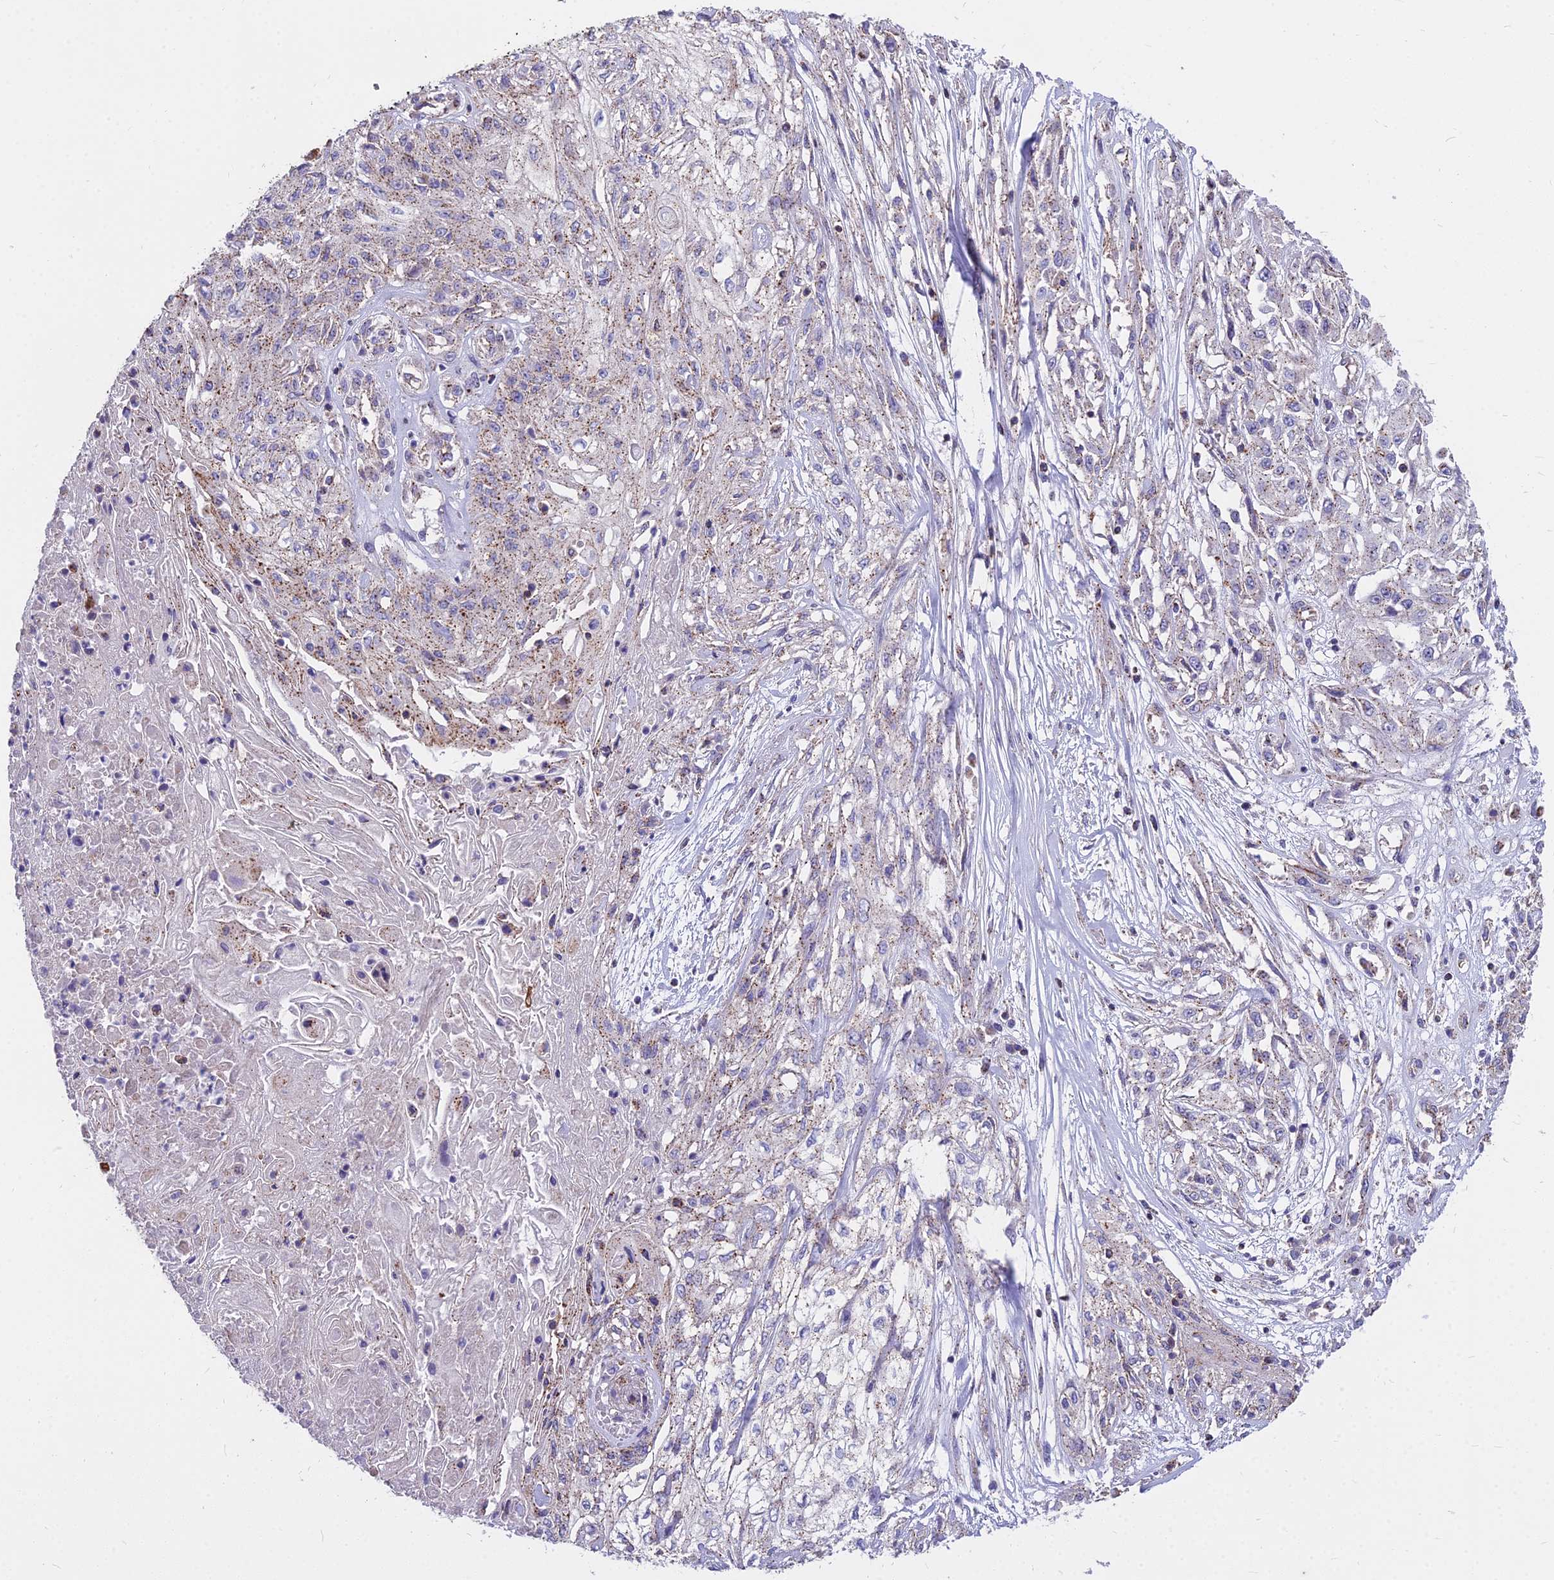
{"staining": {"intensity": "weak", "quantity": "25%-75%", "location": "cytoplasmic/membranous"}, "tissue": "skin cancer", "cell_type": "Tumor cells", "image_type": "cancer", "snomed": [{"axis": "morphology", "description": "Squamous cell carcinoma, NOS"}, {"axis": "morphology", "description": "Squamous cell carcinoma, metastatic, NOS"}, {"axis": "topography", "description": "Skin"}, {"axis": "topography", "description": "Lymph node"}], "caption": "An IHC photomicrograph of tumor tissue is shown. Protein staining in brown shows weak cytoplasmic/membranous positivity in skin cancer (metastatic squamous cell carcinoma) within tumor cells.", "gene": "FRMPD1", "patient": {"sex": "male", "age": 75}}